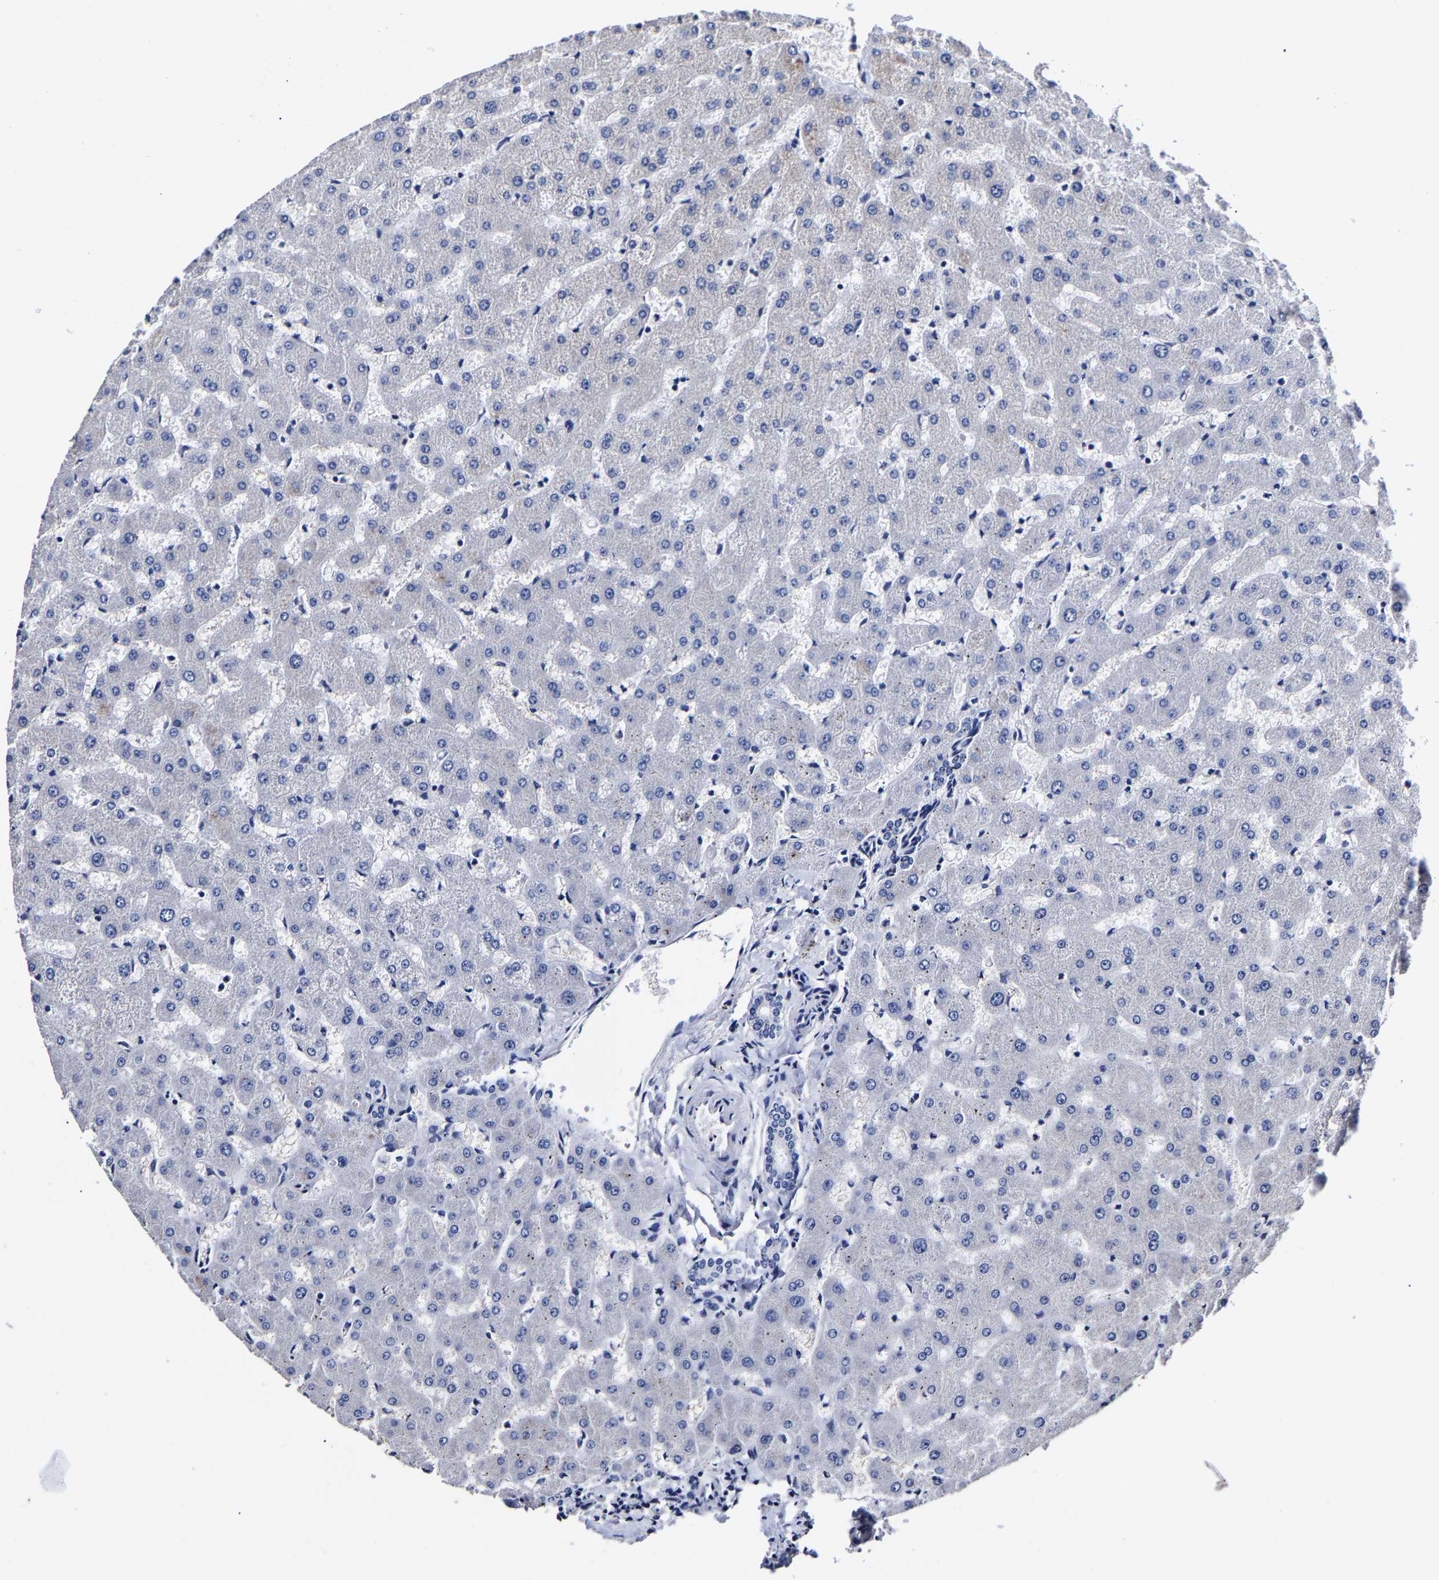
{"staining": {"intensity": "negative", "quantity": "none", "location": "none"}, "tissue": "liver", "cell_type": "Cholangiocytes", "image_type": "normal", "snomed": [{"axis": "morphology", "description": "Normal tissue, NOS"}, {"axis": "topography", "description": "Liver"}], "caption": "Immunohistochemical staining of benign liver shows no significant staining in cholangiocytes.", "gene": "AKAP4", "patient": {"sex": "female", "age": 63}}